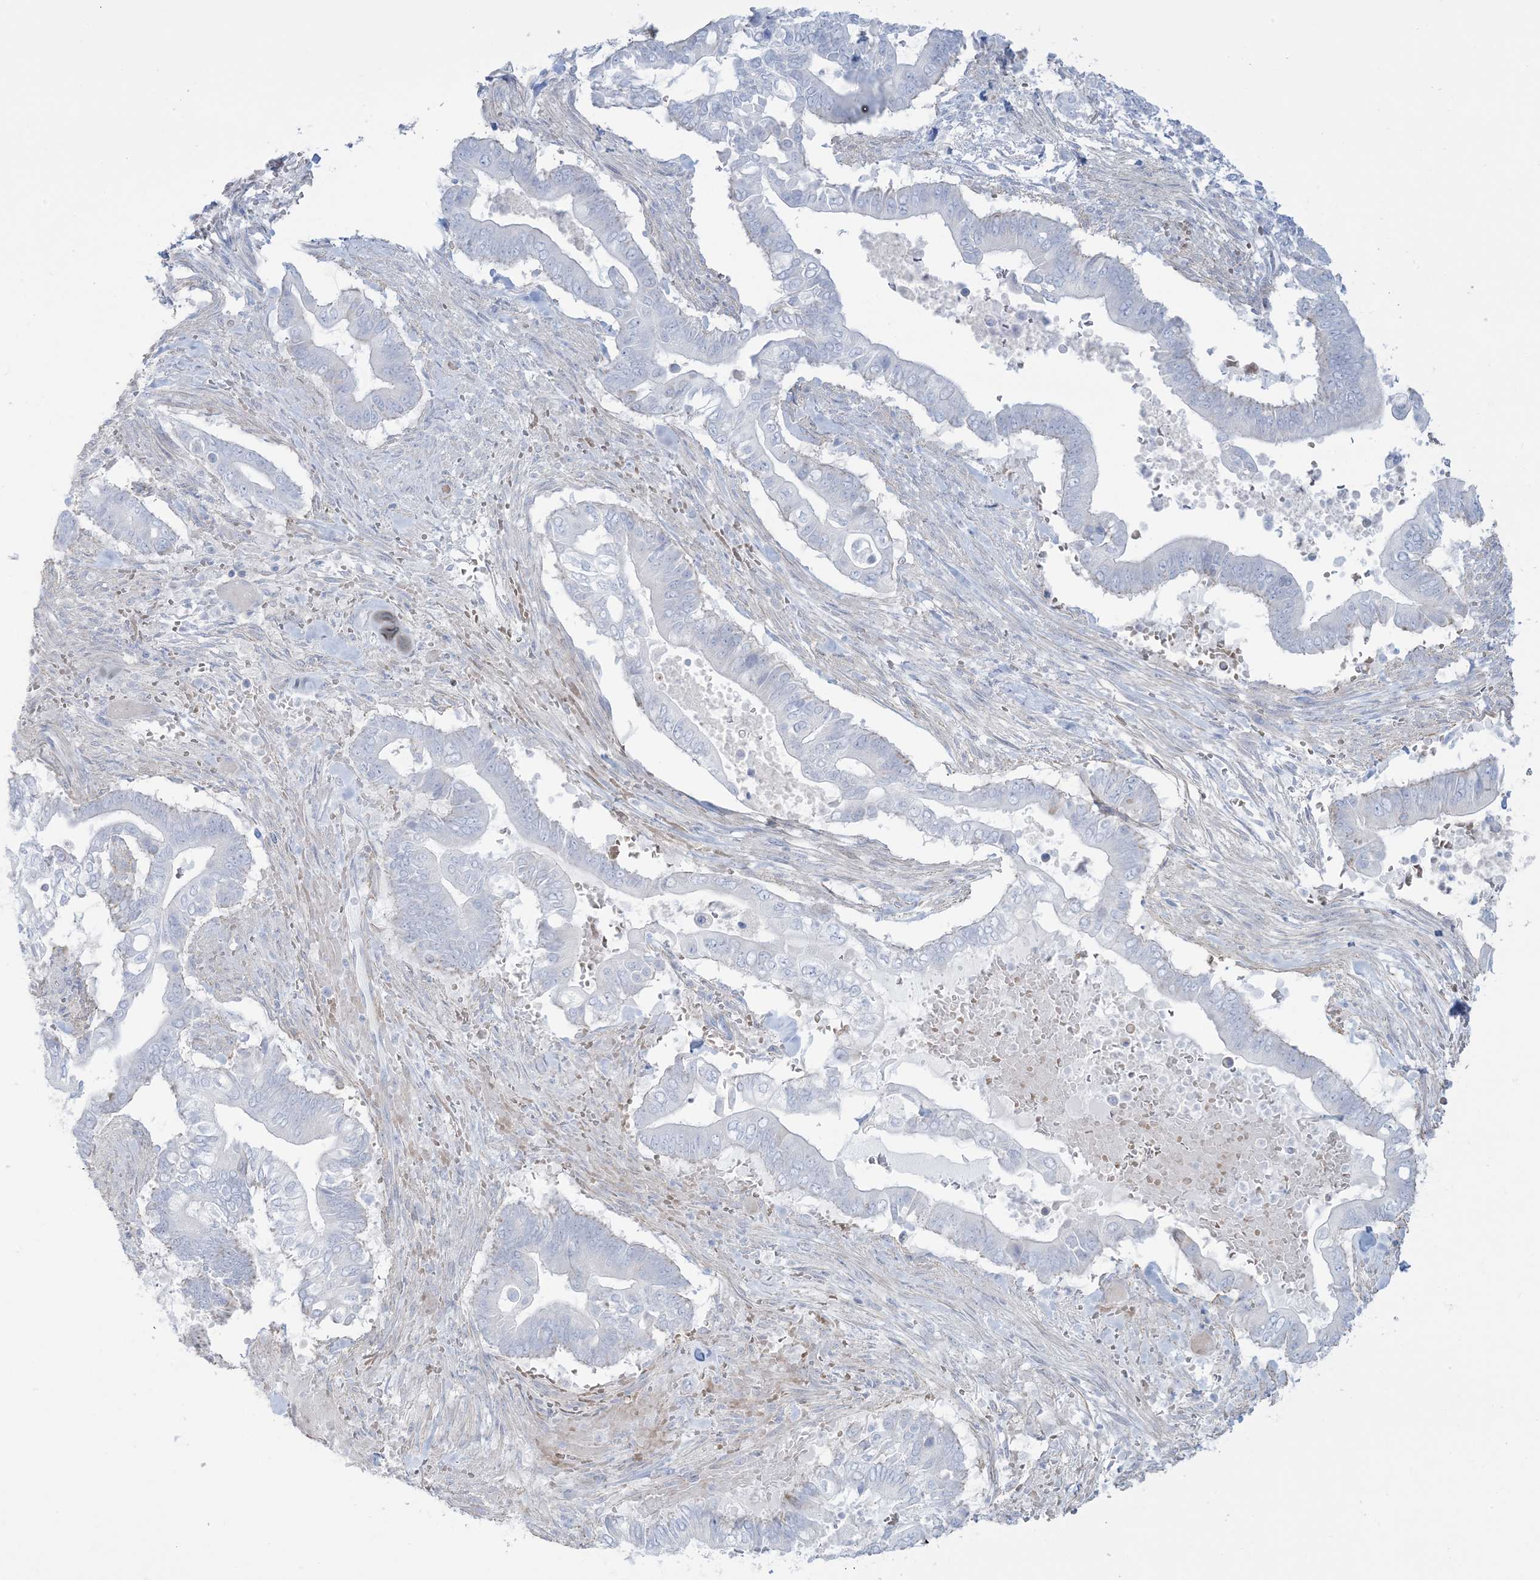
{"staining": {"intensity": "negative", "quantity": "none", "location": "none"}, "tissue": "pancreatic cancer", "cell_type": "Tumor cells", "image_type": "cancer", "snomed": [{"axis": "morphology", "description": "Adenocarcinoma, NOS"}, {"axis": "topography", "description": "Pancreas"}], "caption": "High magnification brightfield microscopy of adenocarcinoma (pancreatic) stained with DAB (3,3'-diaminobenzidine) (brown) and counterstained with hematoxylin (blue): tumor cells show no significant staining.", "gene": "AGXT", "patient": {"sex": "male", "age": 68}}